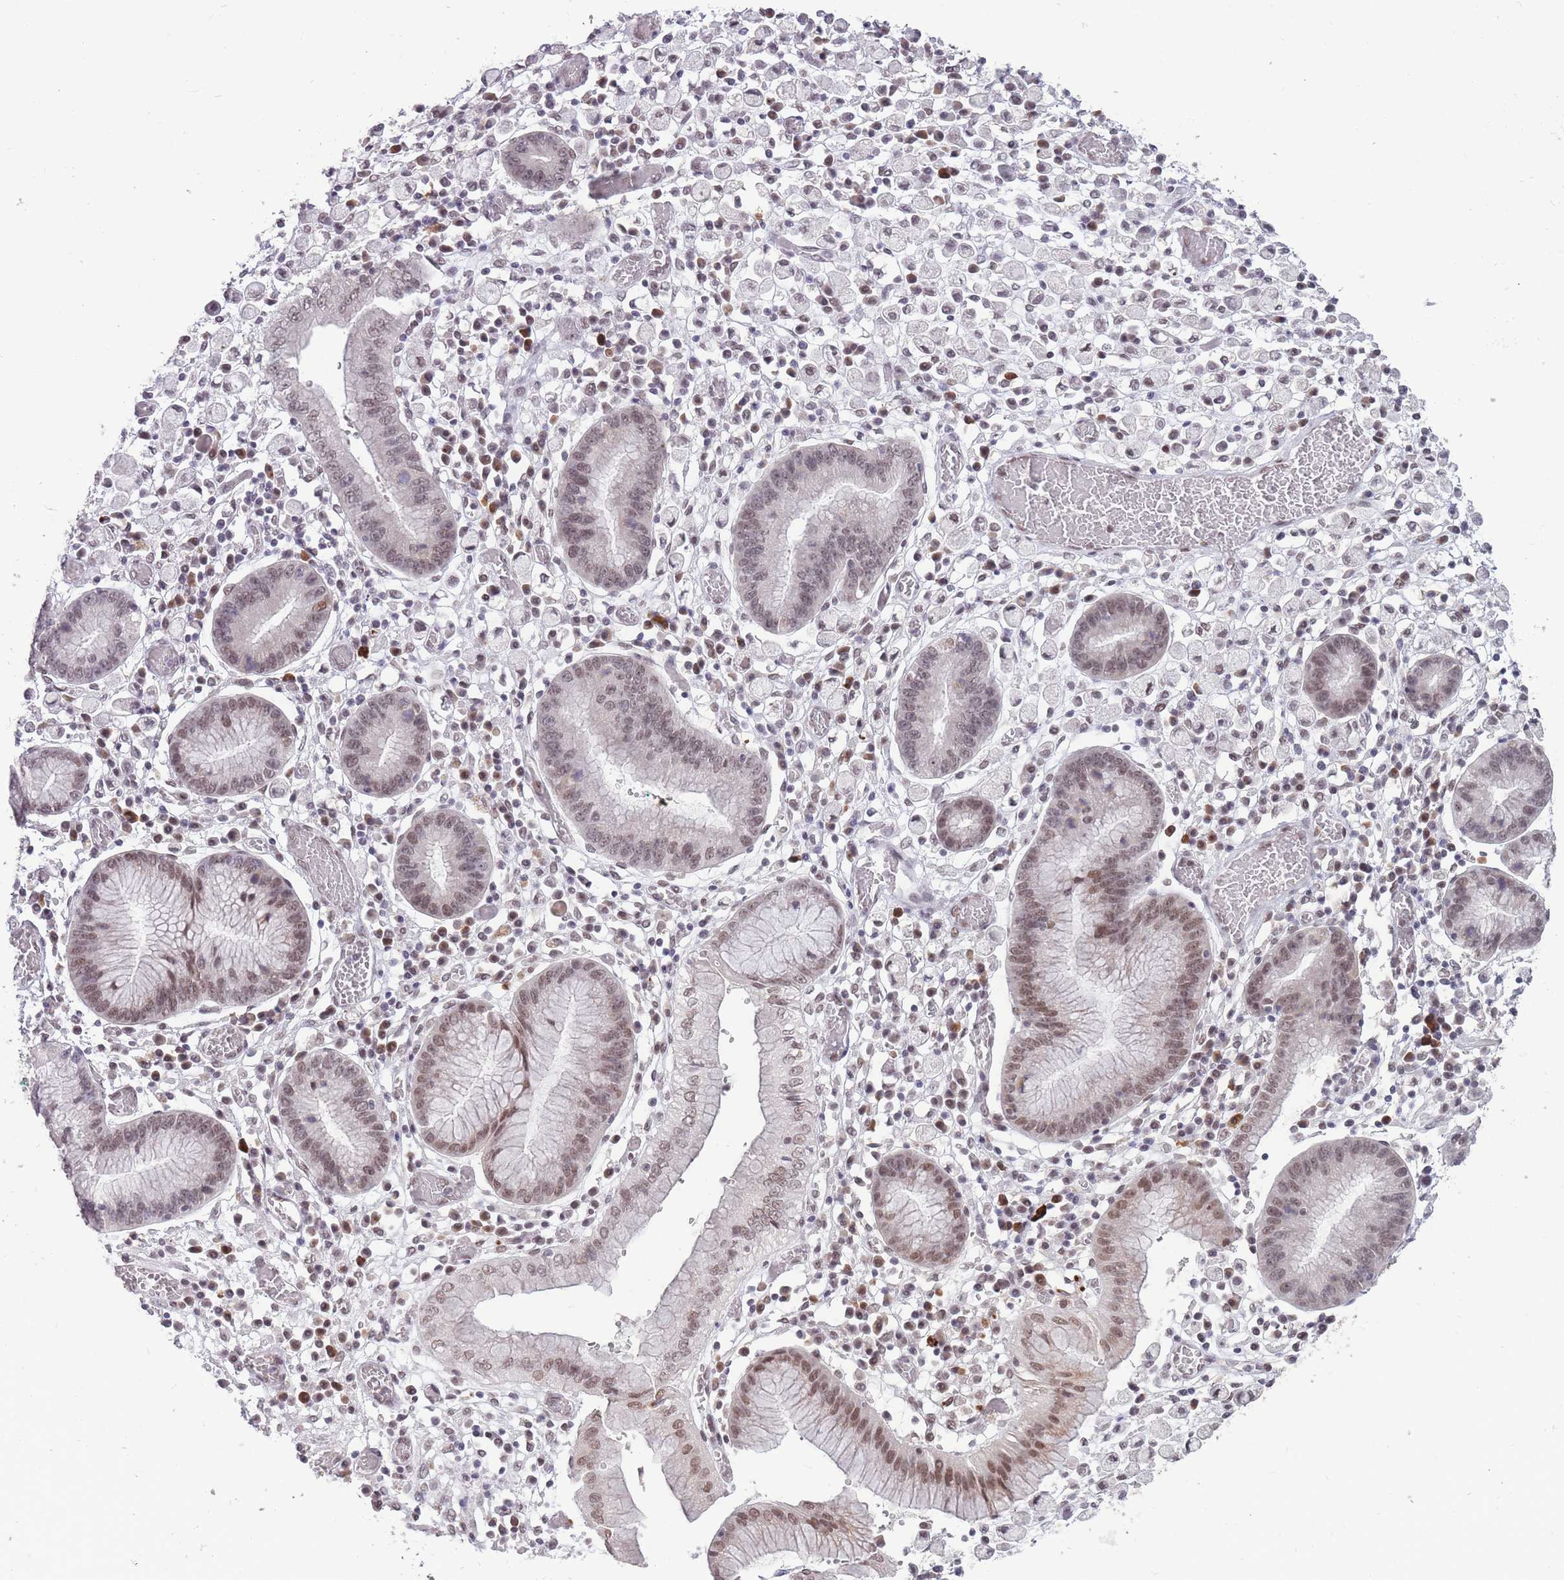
{"staining": {"intensity": "weak", "quantity": "25%-75%", "location": "nuclear"}, "tissue": "stomach cancer", "cell_type": "Tumor cells", "image_type": "cancer", "snomed": [{"axis": "morphology", "description": "Adenocarcinoma, NOS"}, {"axis": "topography", "description": "Stomach"}], "caption": "A photomicrograph showing weak nuclear positivity in about 25%-75% of tumor cells in stomach cancer, as visualized by brown immunohistochemical staining.", "gene": "HNRNPUL1", "patient": {"sex": "male", "age": 77}}